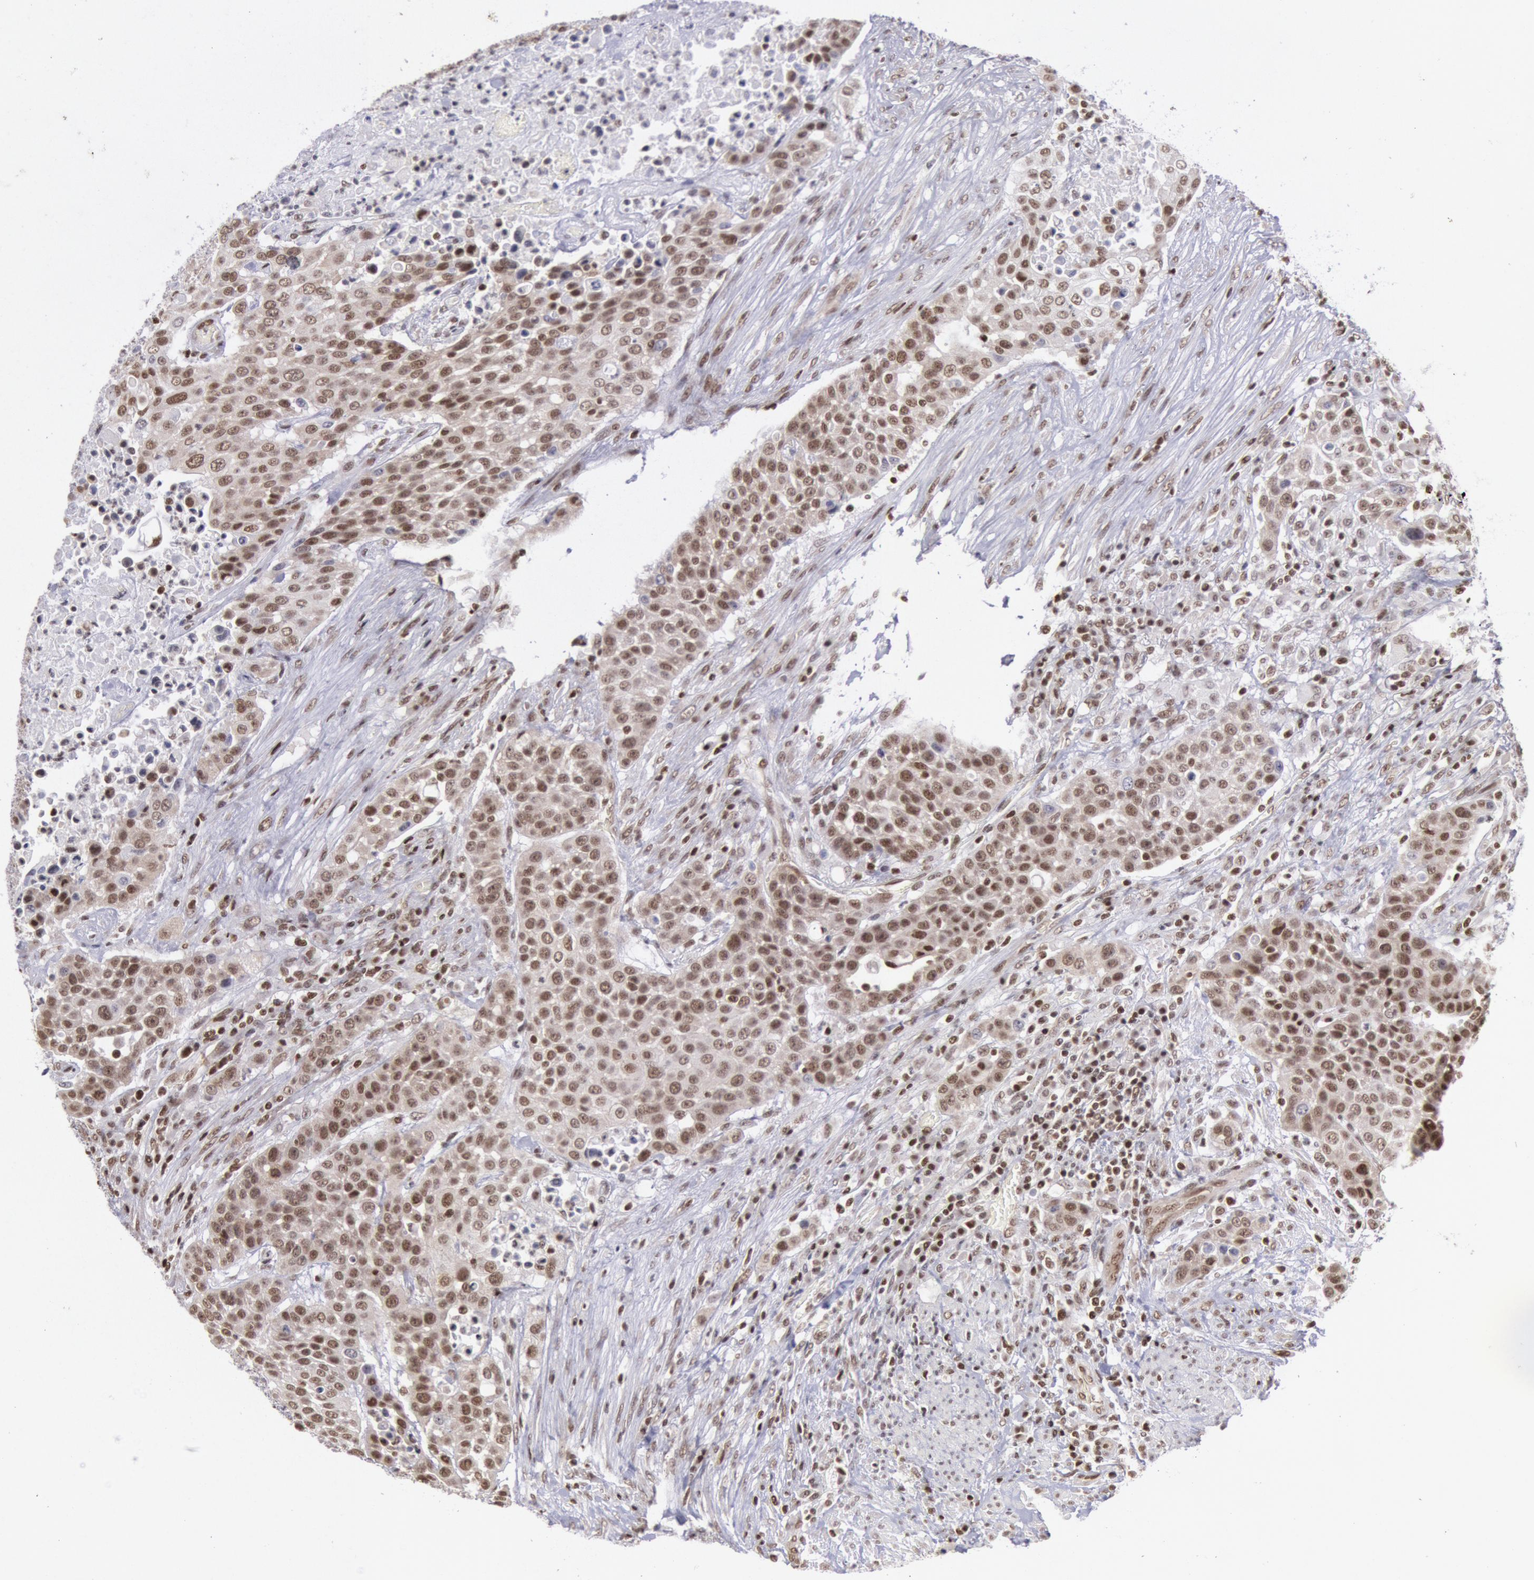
{"staining": {"intensity": "moderate", "quantity": ">75%", "location": "nuclear"}, "tissue": "urothelial cancer", "cell_type": "Tumor cells", "image_type": "cancer", "snomed": [{"axis": "morphology", "description": "Urothelial carcinoma, High grade"}, {"axis": "topography", "description": "Urinary bladder"}], "caption": "Approximately >75% of tumor cells in human urothelial cancer show moderate nuclear protein staining as visualized by brown immunohistochemical staining.", "gene": "NKAP", "patient": {"sex": "male", "age": 74}}